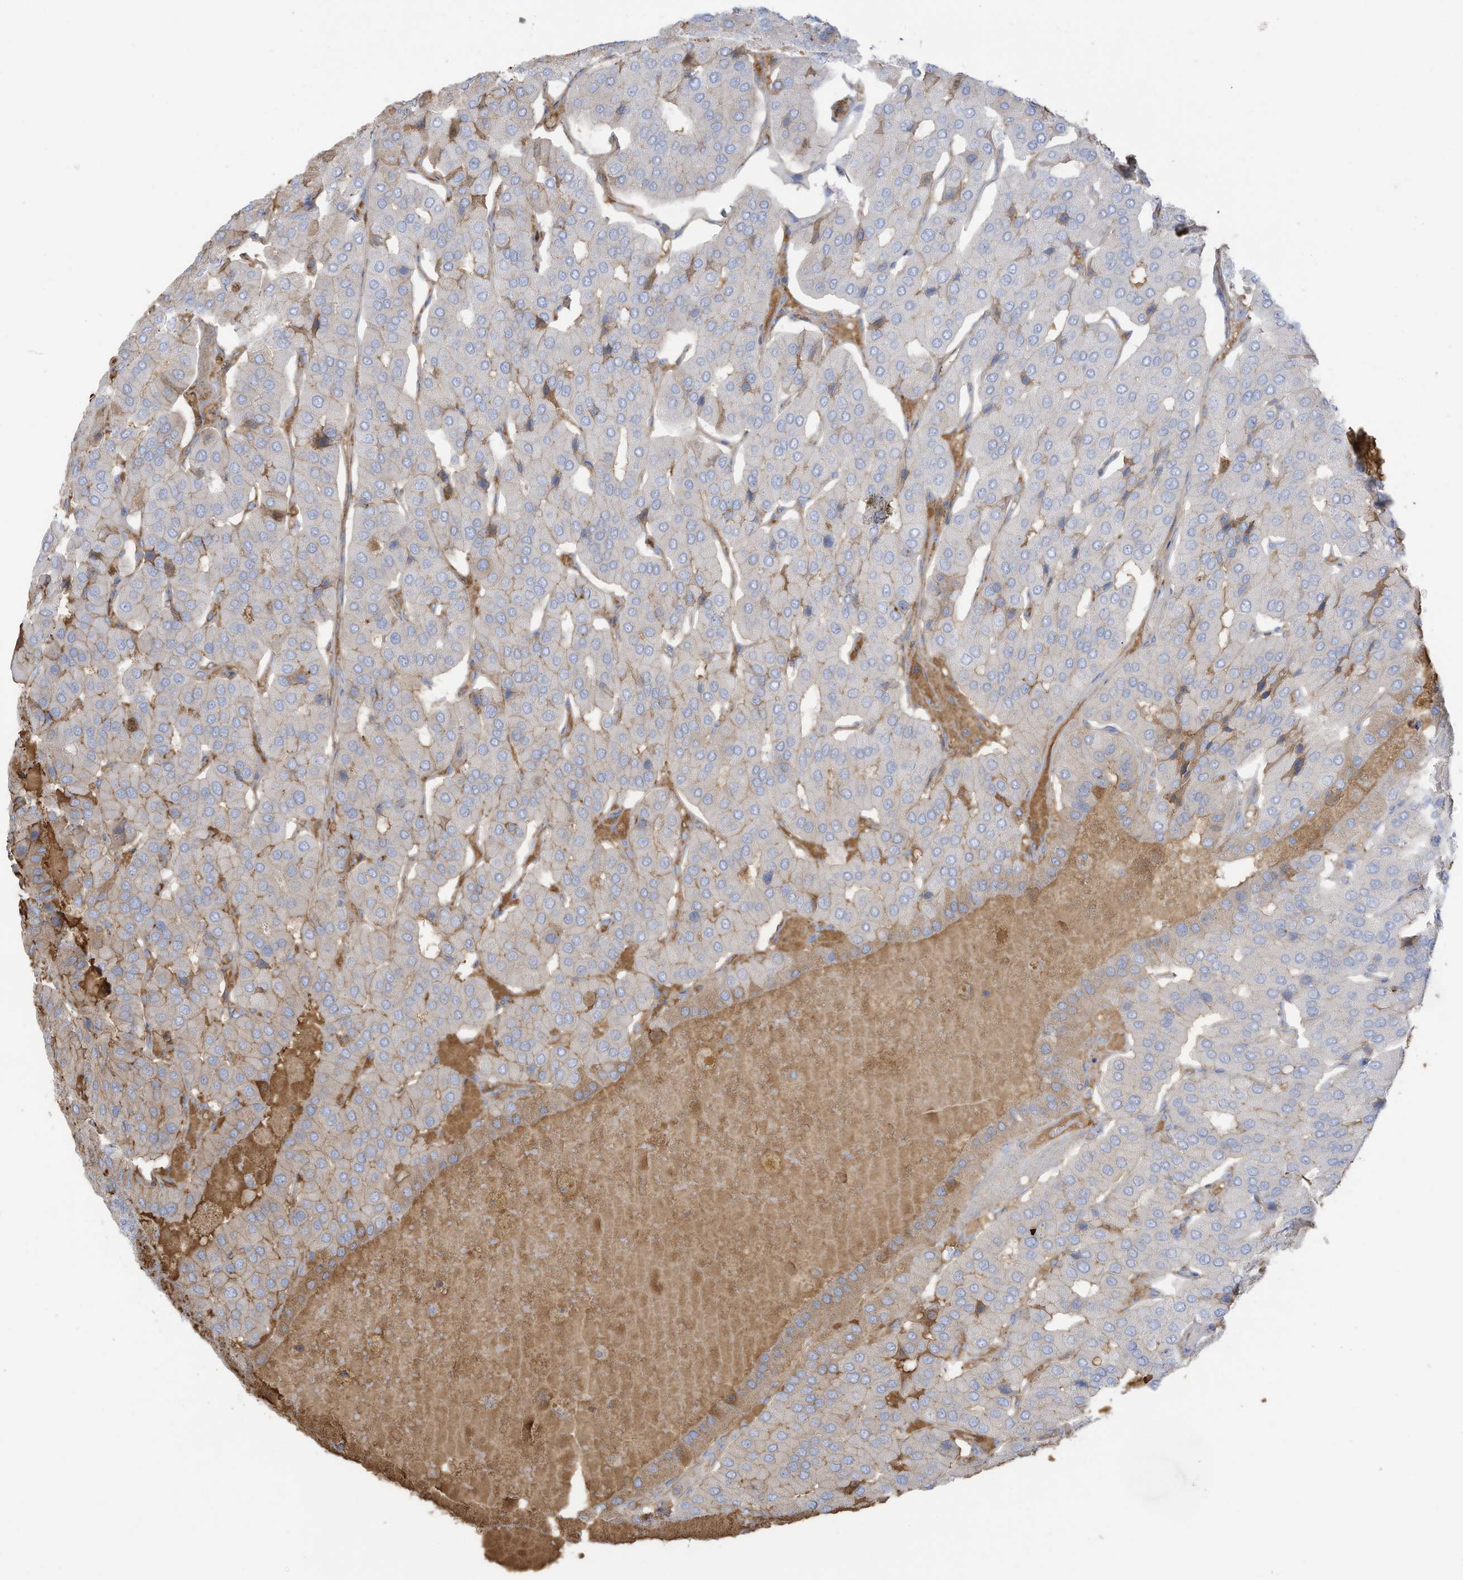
{"staining": {"intensity": "negative", "quantity": "none", "location": "none"}, "tissue": "parathyroid gland", "cell_type": "Glandular cells", "image_type": "normal", "snomed": [{"axis": "morphology", "description": "Normal tissue, NOS"}, {"axis": "morphology", "description": "Adenoma, NOS"}, {"axis": "topography", "description": "Parathyroid gland"}], "caption": "IHC of unremarkable parathyroid gland shows no staining in glandular cells.", "gene": "HSD17B13", "patient": {"sex": "female", "age": 86}}